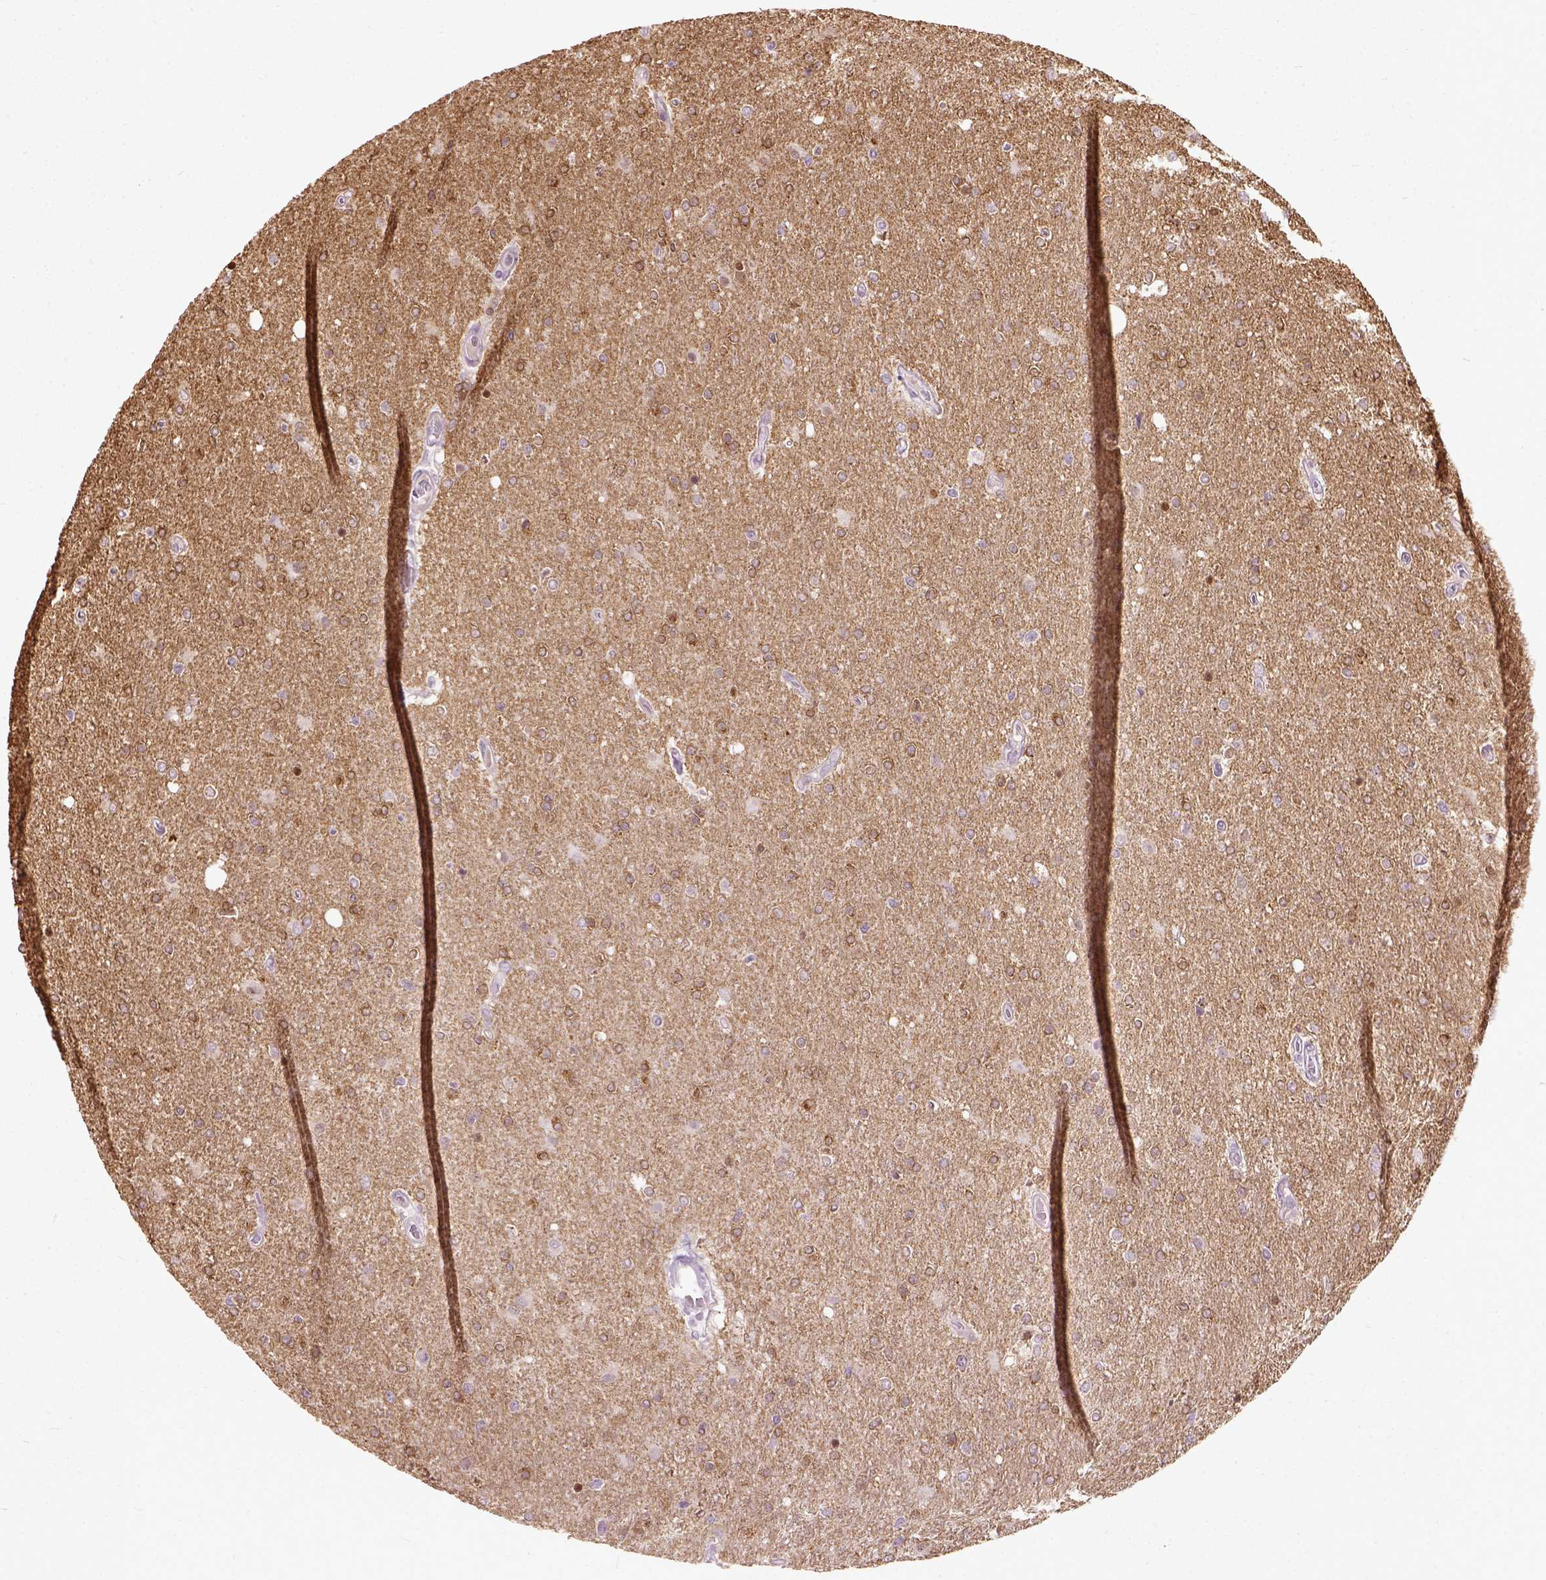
{"staining": {"intensity": "moderate", "quantity": "25%-75%", "location": "cytoplasmic/membranous"}, "tissue": "glioma", "cell_type": "Tumor cells", "image_type": "cancer", "snomed": [{"axis": "morphology", "description": "Glioma, malignant, High grade"}, {"axis": "topography", "description": "Cerebral cortex"}], "caption": "There is medium levels of moderate cytoplasmic/membranous staining in tumor cells of malignant high-grade glioma, as demonstrated by immunohistochemical staining (brown color).", "gene": "MAPT", "patient": {"sex": "male", "age": 70}}